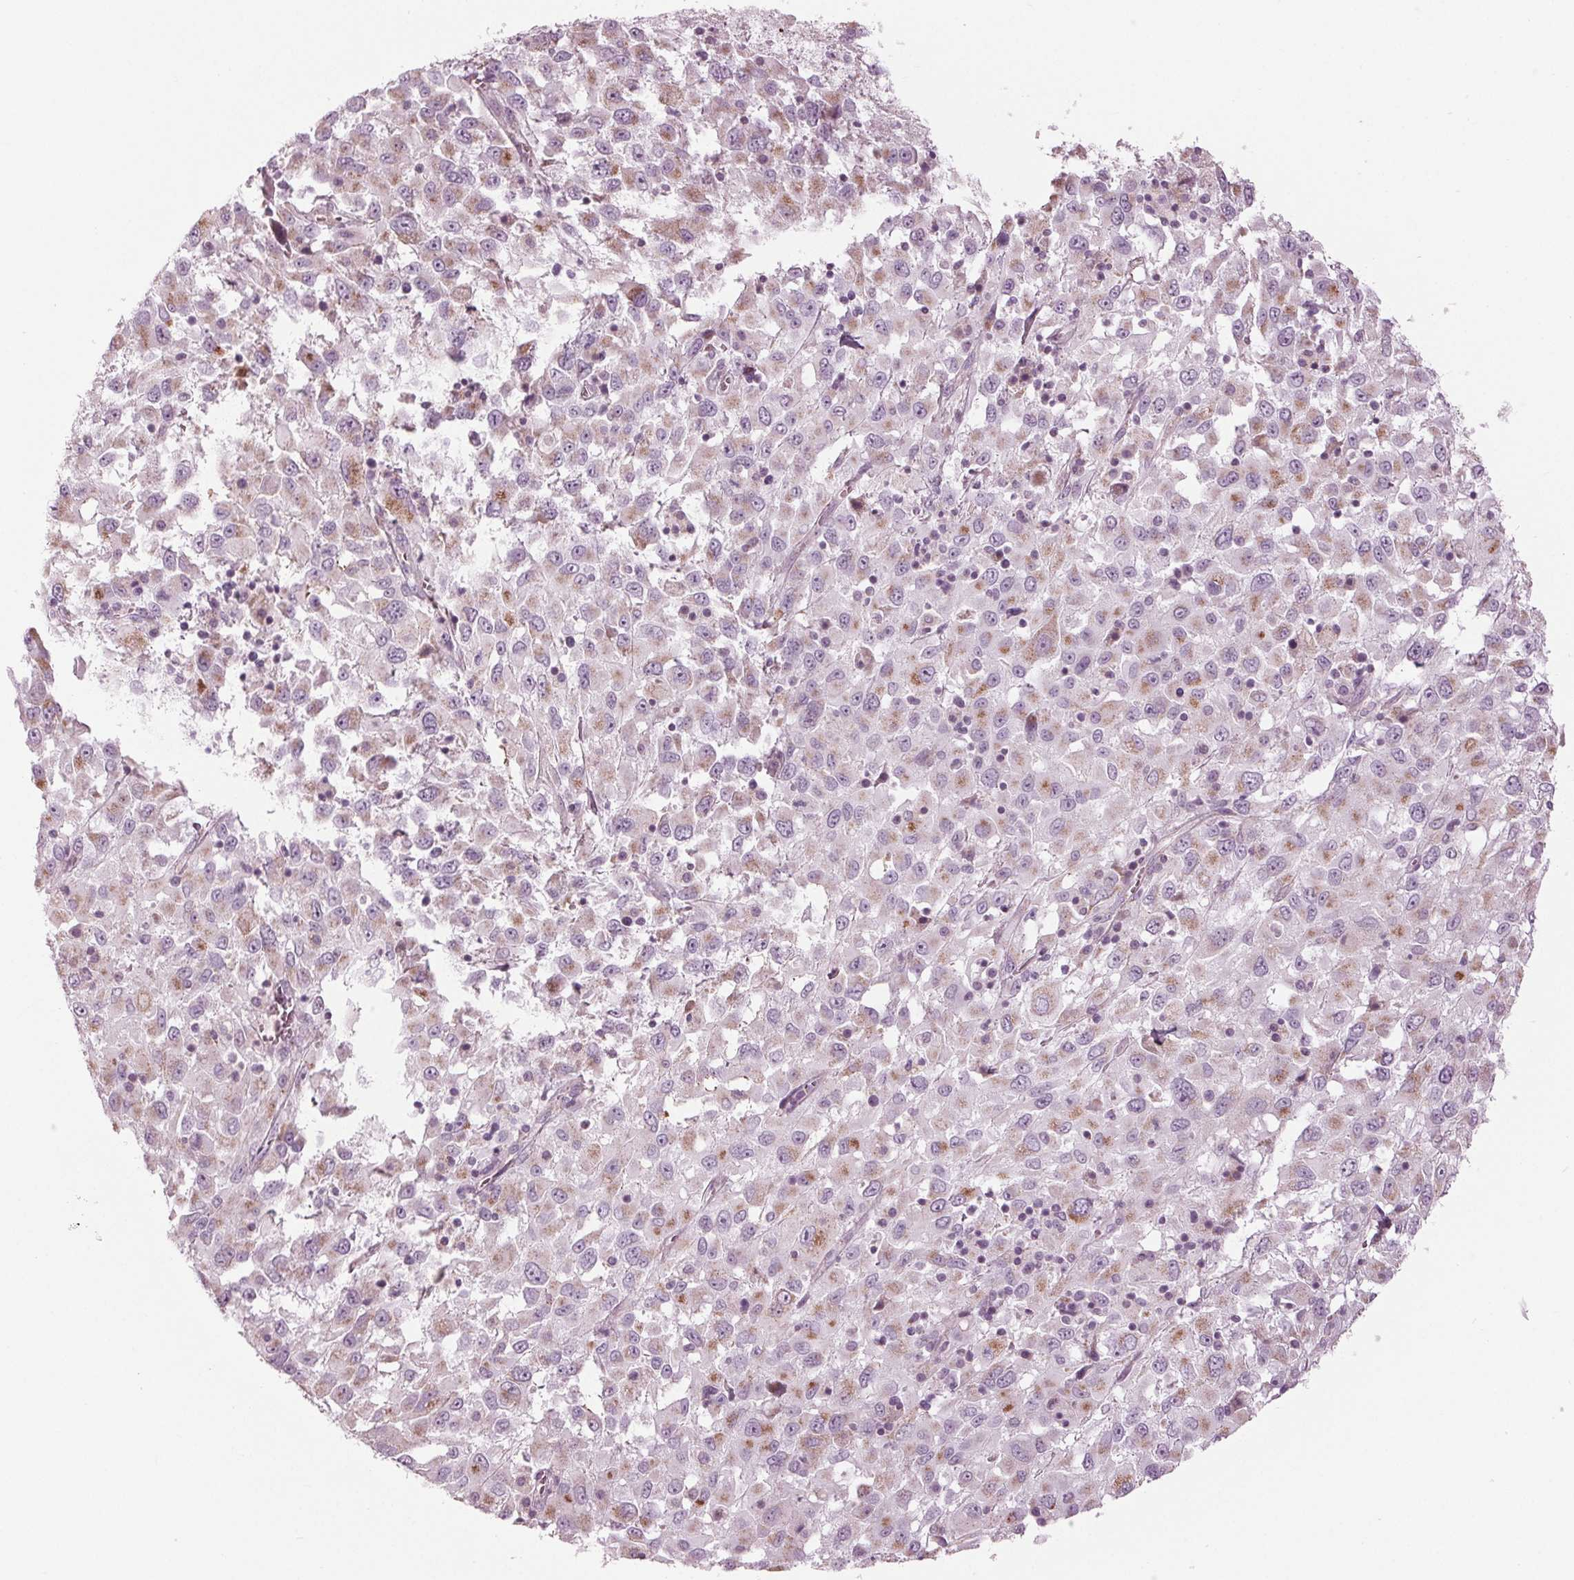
{"staining": {"intensity": "moderate", "quantity": "25%-75%", "location": "cytoplasmic/membranous"}, "tissue": "melanoma", "cell_type": "Tumor cells", "image_type": "cancer", "snomed": [{"axis": "morphology", "description": "Malignant melanoma, Metastatic site"}, {"axis": "topography", "description": "Soft tissue"}], "caption": "Tumor cells demonstrate moderate cytoplasmic/membranous expression in about 25%-75% of cells in melanoma.", "gene": "CLN6", "patient": {"sex": "male", "age": 50}}